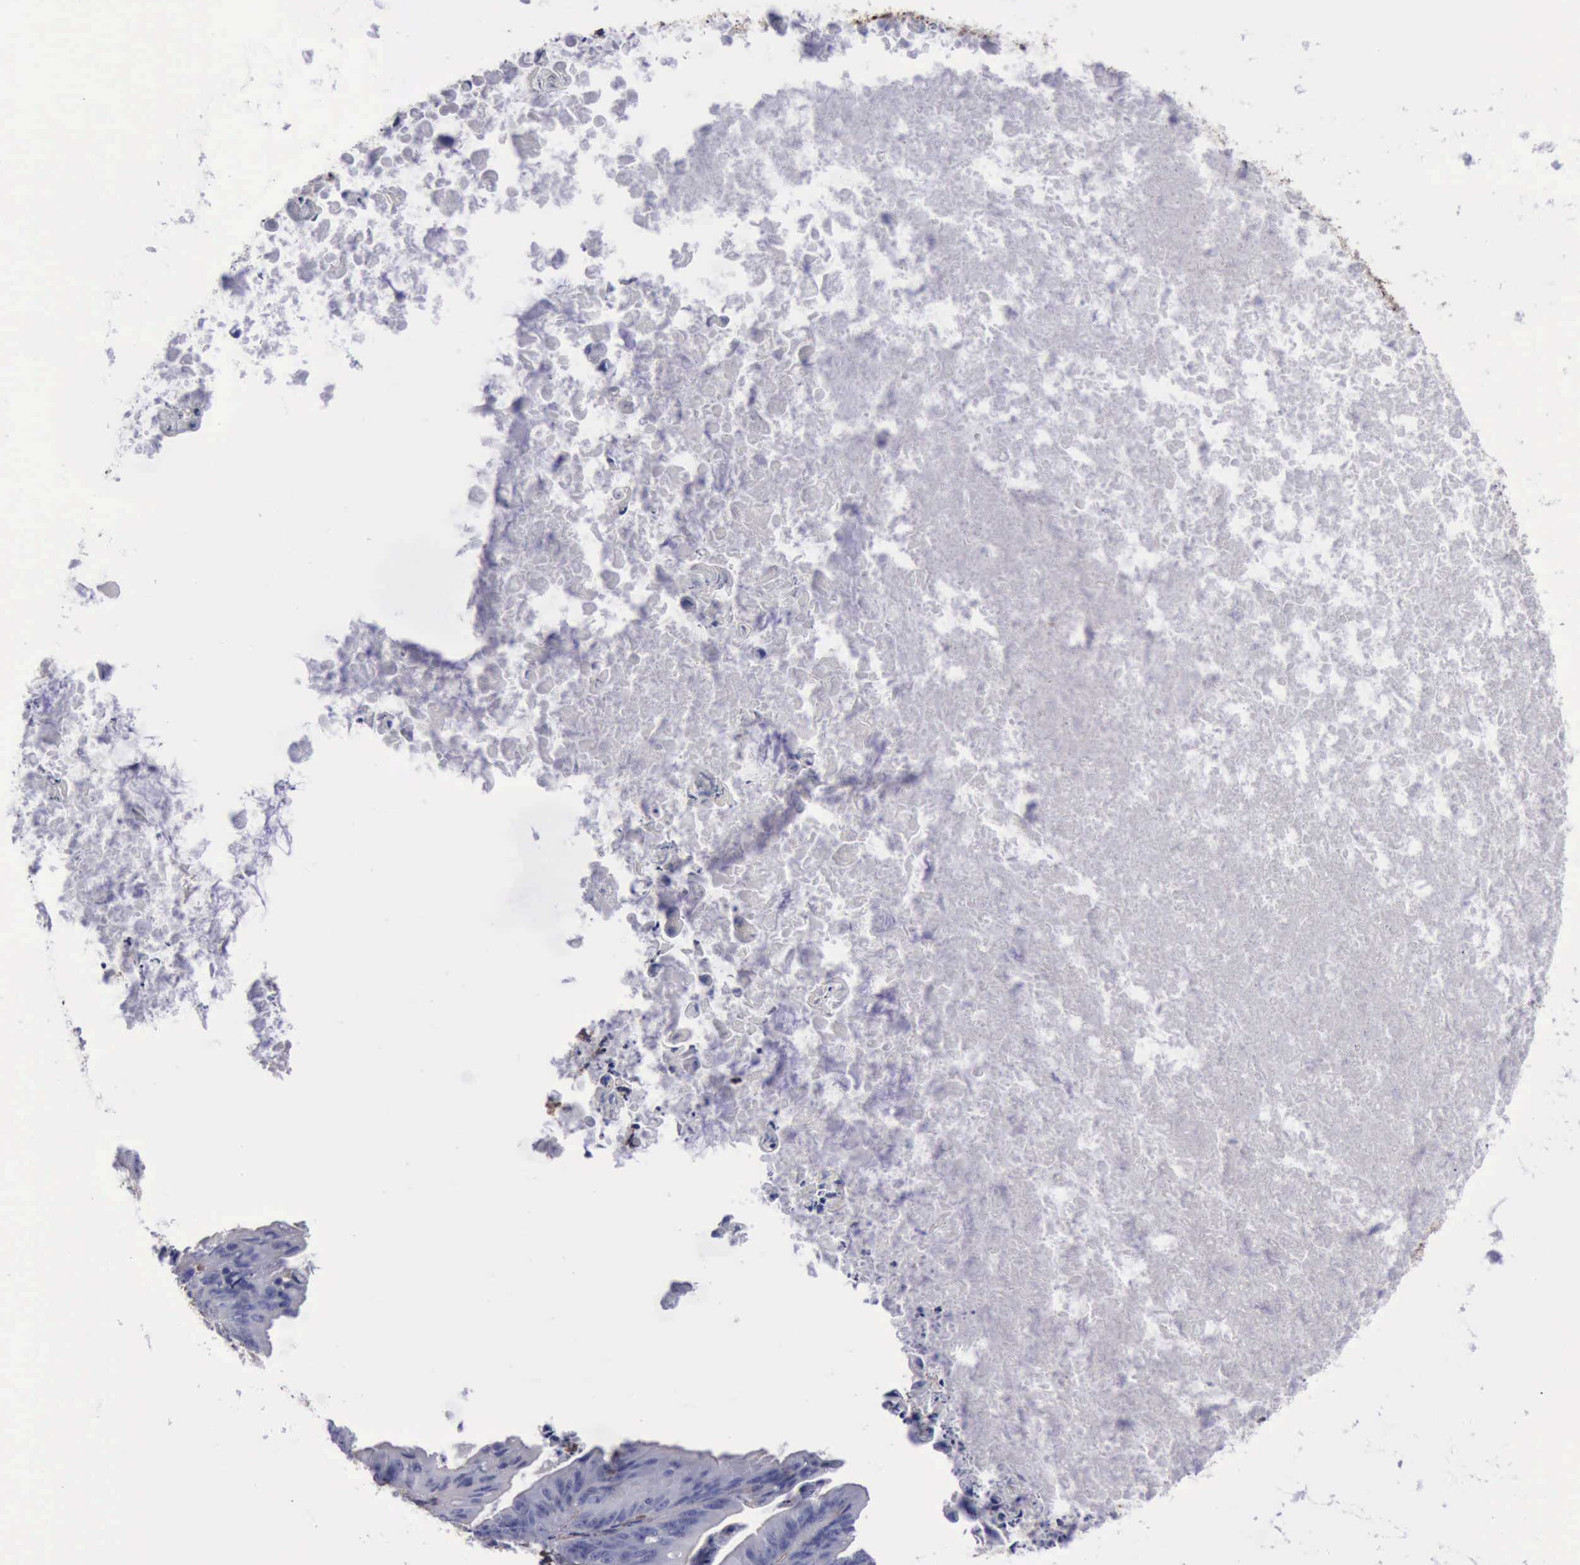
{"staining": {"intensity": "negative", "quantity": "none", "location": "none"}, "tissue": "ovarian cancer", "cell_type": "Tumor cells", "image_type": "cancer", "snomed": [{"axis": "morphology", "description": "Cystadenocarcinoma, mucinous, NOS"}, {"axis": "topography", "description": "Ovary"}], "caption": "Immunohistochemistry of ovarian cancer (mucinous cystadenocarcinoma) demonstrates no positivity in tumor cells.", "gene": "FLNA", "patient": {"sex": "female", "age": 37}}